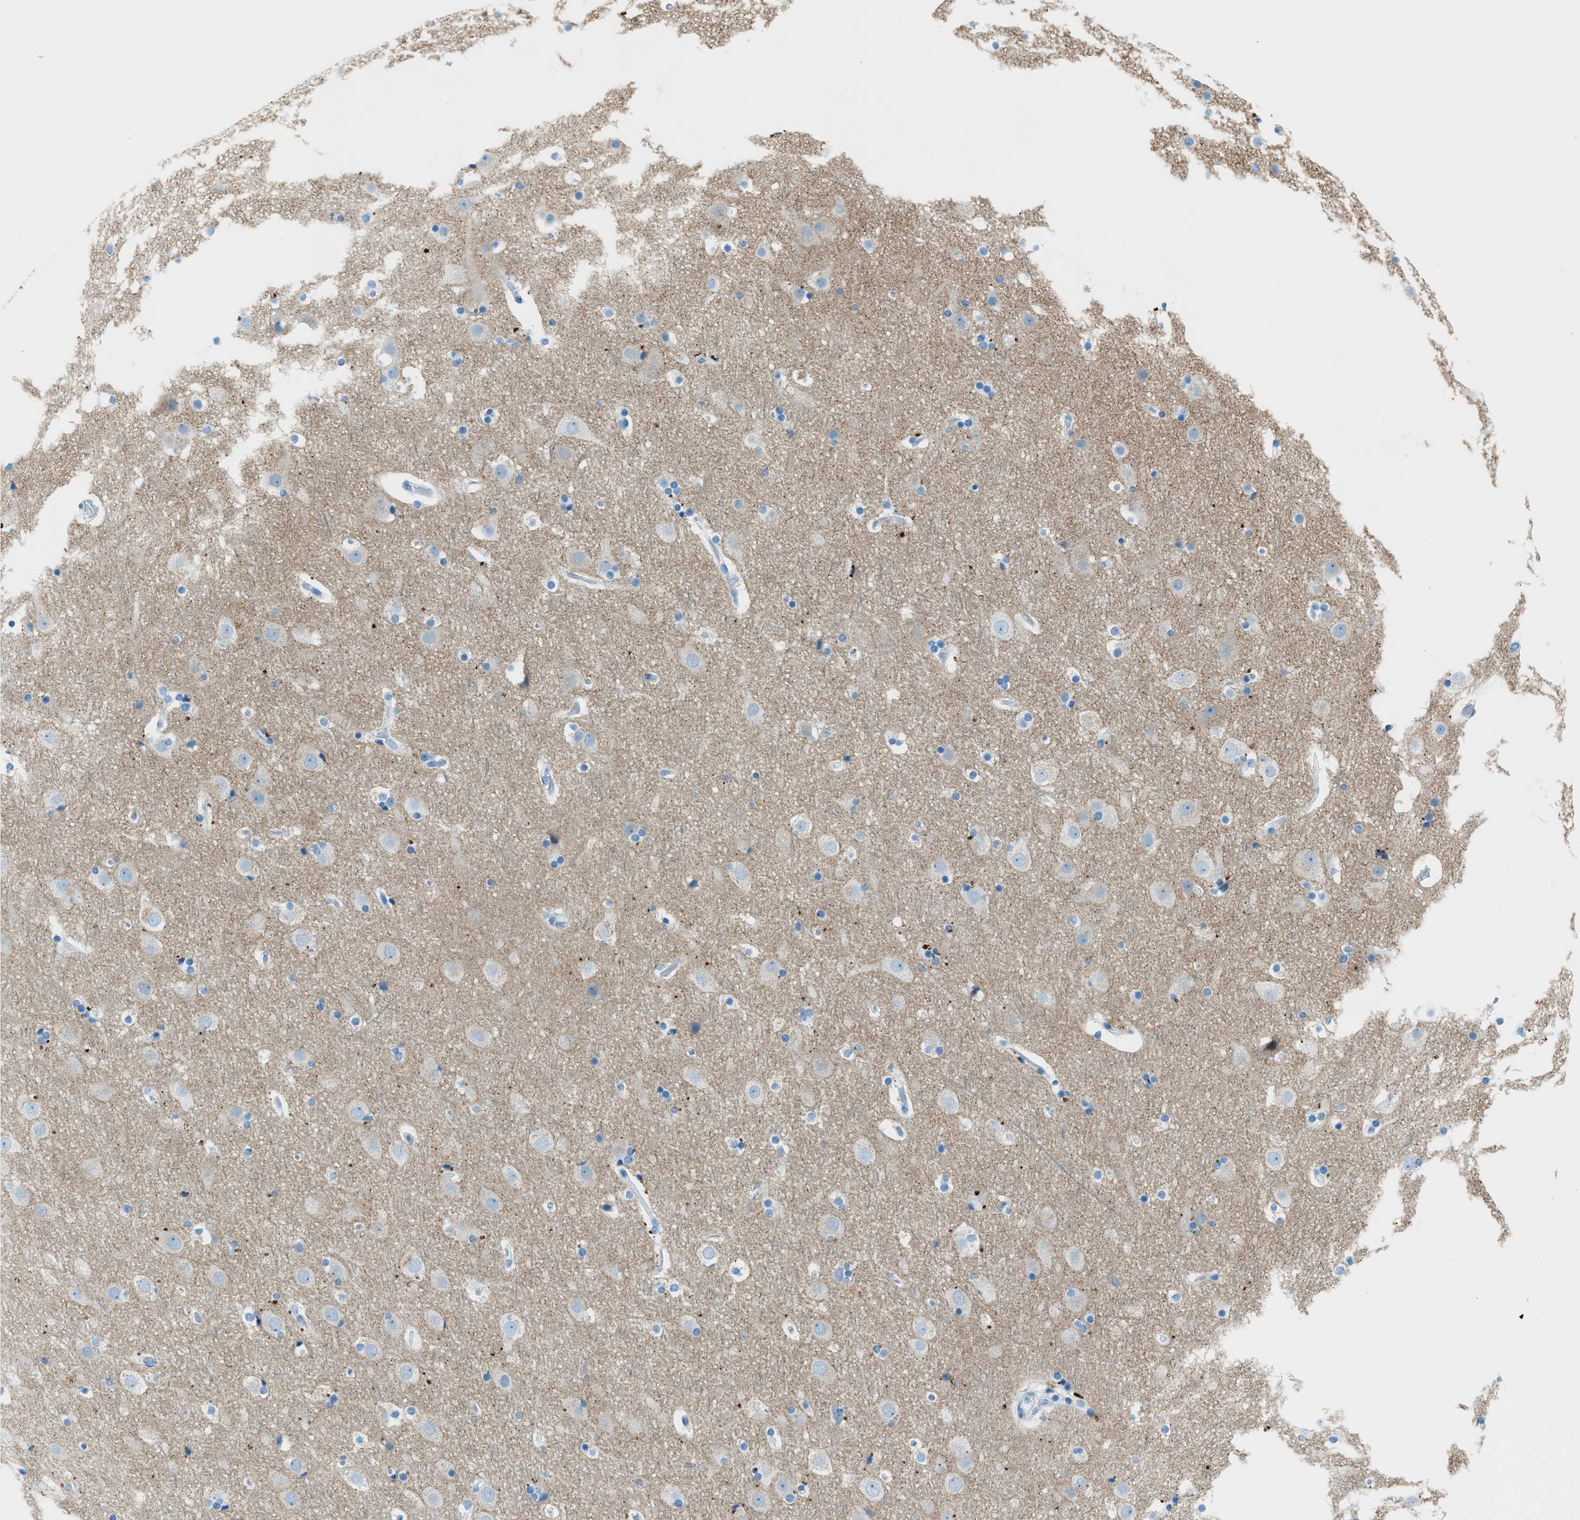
{"staining": {"intensity": "negative", "quantity": "none", "location": "none"}, "tissue": "cerebral cortex", "cell_type": "Endothelial cells", "image_type": "normal", "snomed": [{"axis": "morphology", "description": "Normal tissue, NOS"}, {"axis": "topography", "description": "Cerebral cortex"}], "caption": "This micrograph is of benign cerebral cortex stained with immunohistochemistry to label a protein in brown with the nuclei are counter-stained blue. There is no staining in endothelial cells. (DAB immunohistochemistry (IHC) visualized using brightfield microscopy, high magnification).", "gene": "C21orf62", "patient": {"sex": "male", "age": 57}}